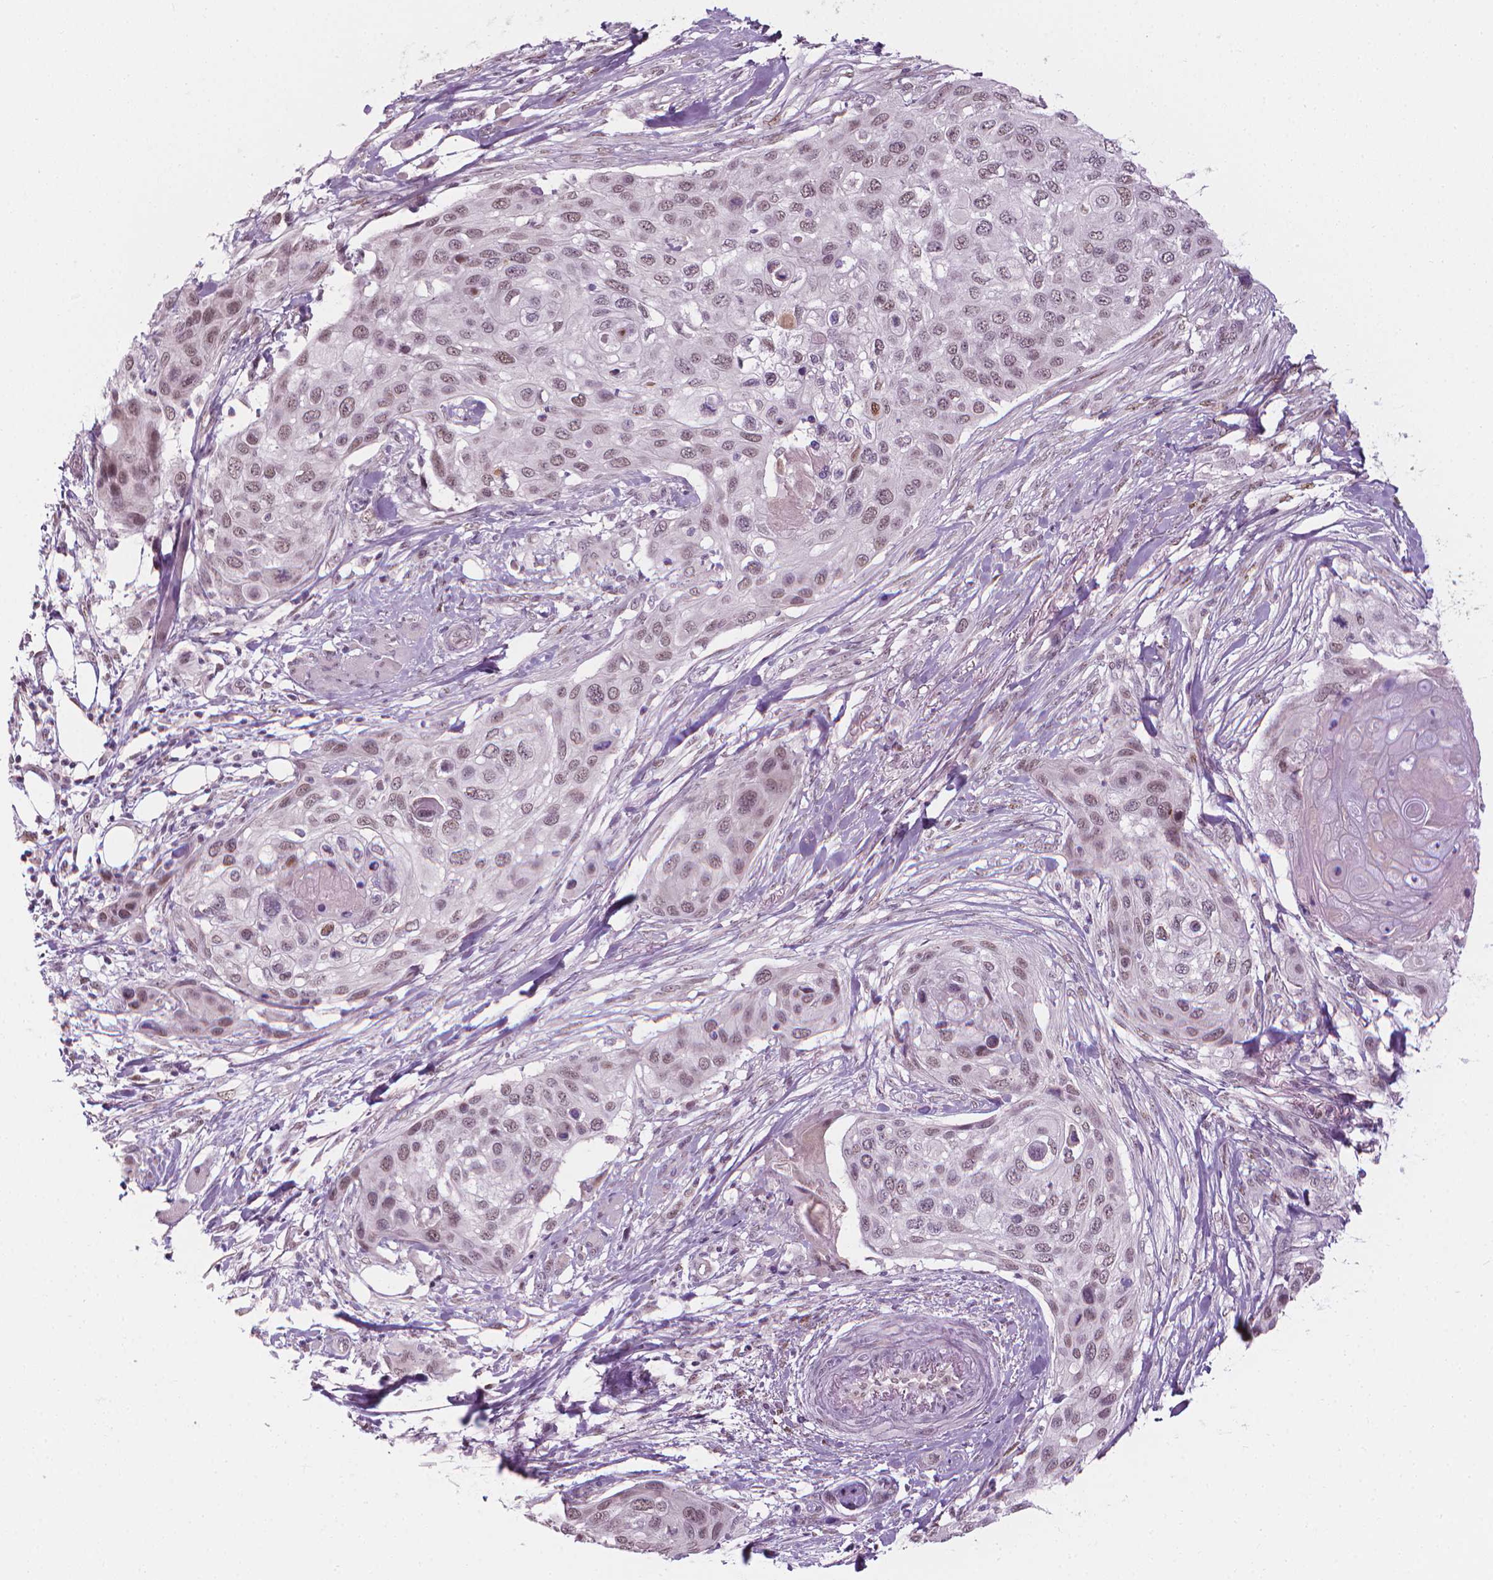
{"staining": {"intensity": "weak", "quantity": "25%-75%", "location": "nuclear"}, "tissue": "skin cancer", "cell_type": "Tumor cells", "image_type": "cancer", "snomed": [{"axis": "morphology", "description": "Squamous cell carcinoma, NOS"}, {"axis": "topography", "description": "Skin"}], "caption": "A histopathology image of human squamous cell carcinoma (skin) stained for a protein shows weak nuclear brown staining in tumor cells. (Stains: DAB (3,3'-diaminobenzidine) in brown, nuclei in blue, Microscopy: brightfield microscopy at high magnification).", "gene": "CDKN1C", "patient": {"sex": "female", "age": 87}}